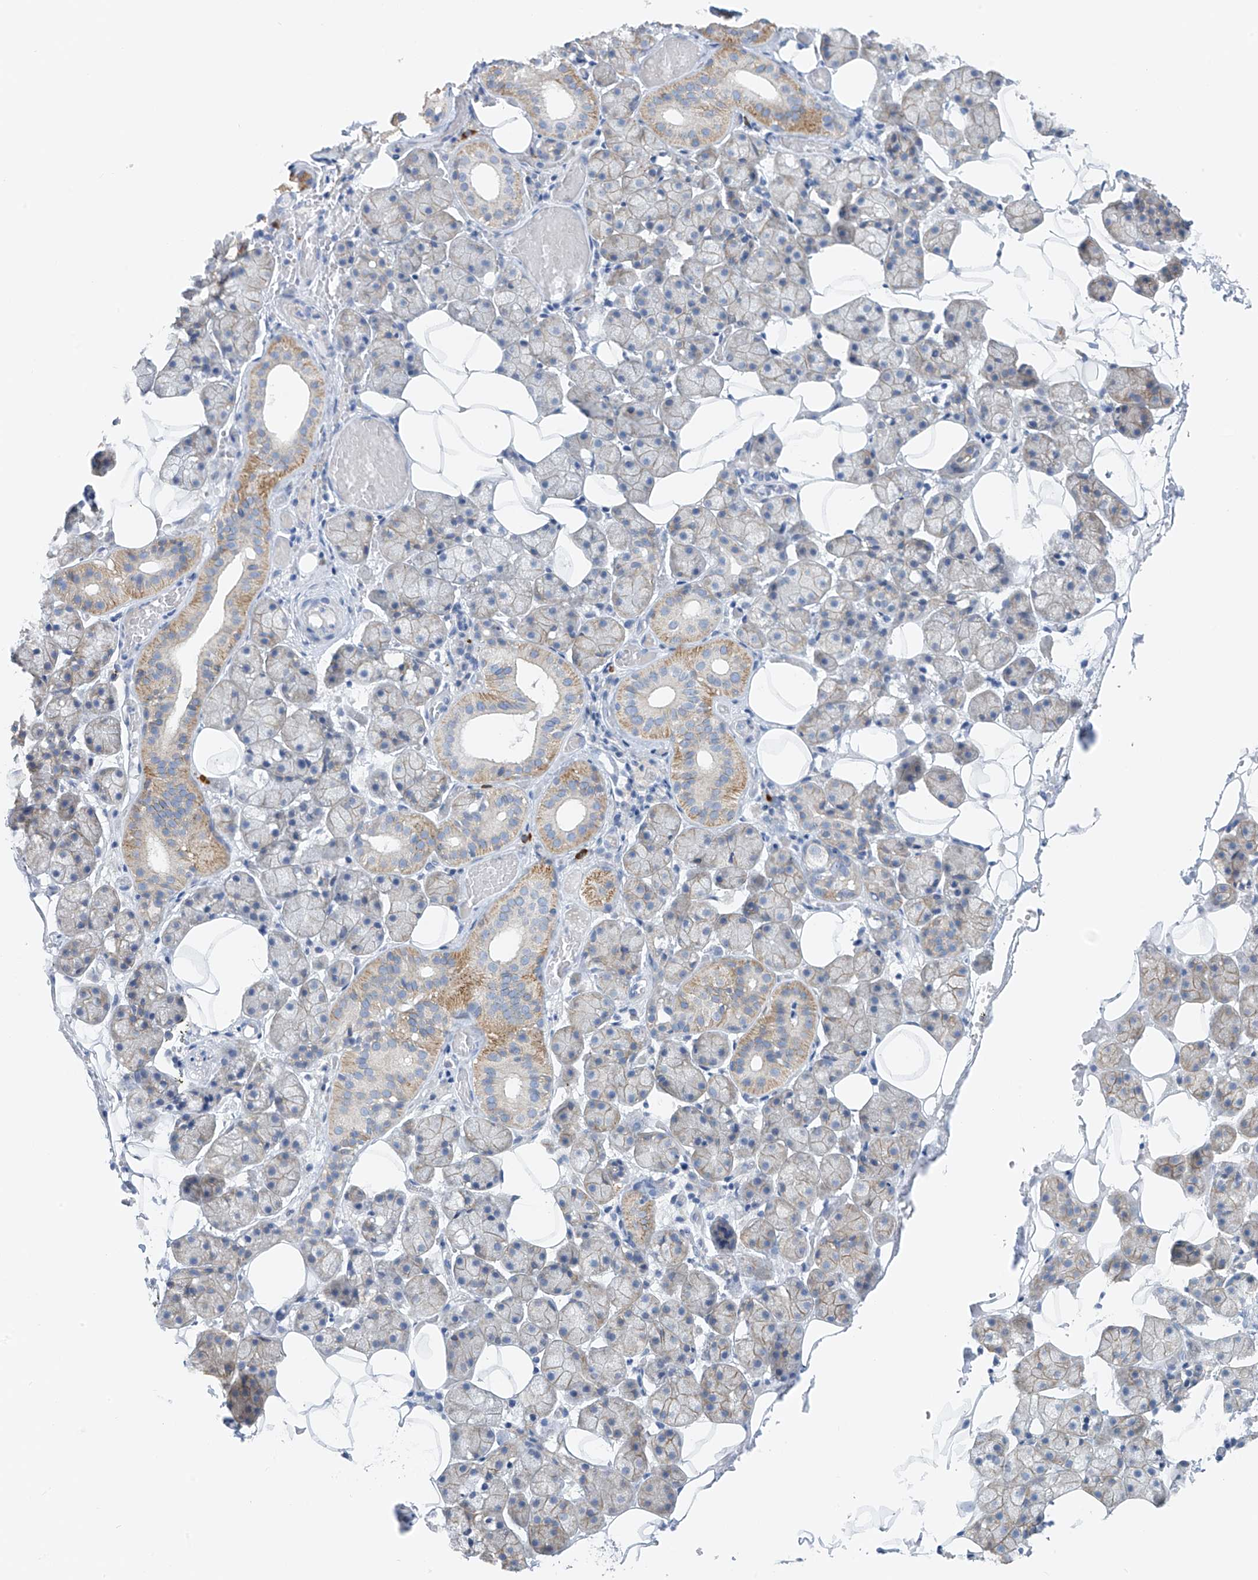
{"staining": {"intensity": "weak", "quantity": "25%-75%", "location": "cytoplasmic/membranous"}, "tissue": "salivary gland", "cell_type": "Glandular cells", "image_type": "normal", "snomed": [{"axis": "morphology", "description": "Normal tissue, NOS"}, {"axis": "topography", "description": "Salivary gland"}], "caption": "Protein expression analysis of unremarkable human salivary gland reveals weak cytoplasmic/membranous expression in approximately 25%-75% of glandular cells. The staining was performed using DAB to visualize the protein expression in brown, while the nuclei were stained in blue with hematoxylin (Magnification: 20x).", "gene": "POMGNT2", "patient": {"sex": "female", "age": 33}}